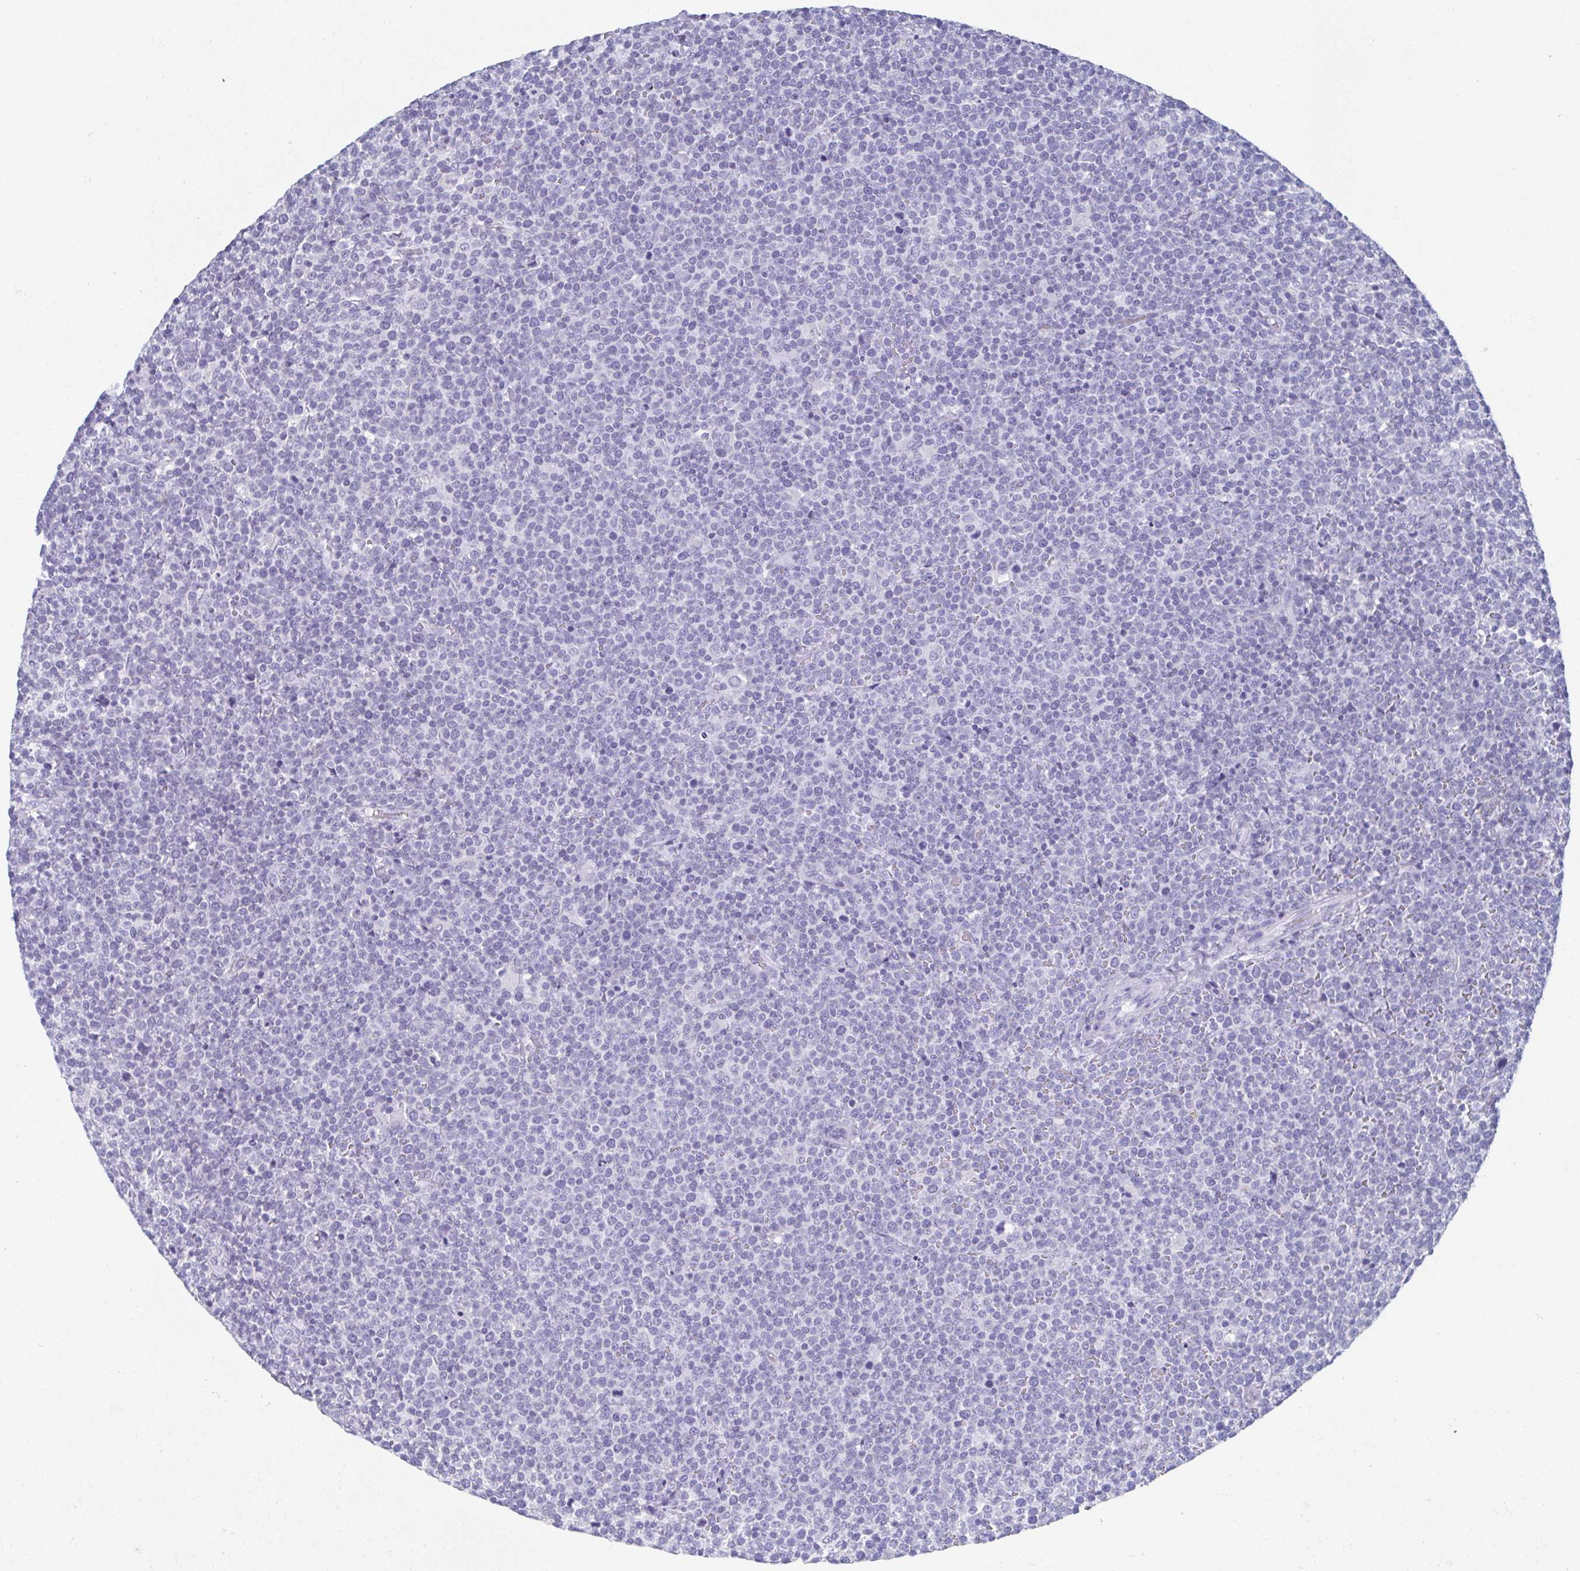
{"staining": {"intensity": "negative", "quantity": "none", "location": "none"}, "tissue": "lymphoma", "cell_type": "Tumor cells", "image_type": "cancer", "snomed": [{"axis": "morphology", "description": "Malignant lymphoma, non-Hodgkin's type, High grade"}, {"axis": "topography", "description": "Lymph node"}], "caption": "Immunohistochemical staining of human malignant lymphoma, non-Hodgkin's type (high-grade) exhibits no significant expression in tumor cells.", "gene": "GHRL", "patient": {"sex": "male", "age": 61}}